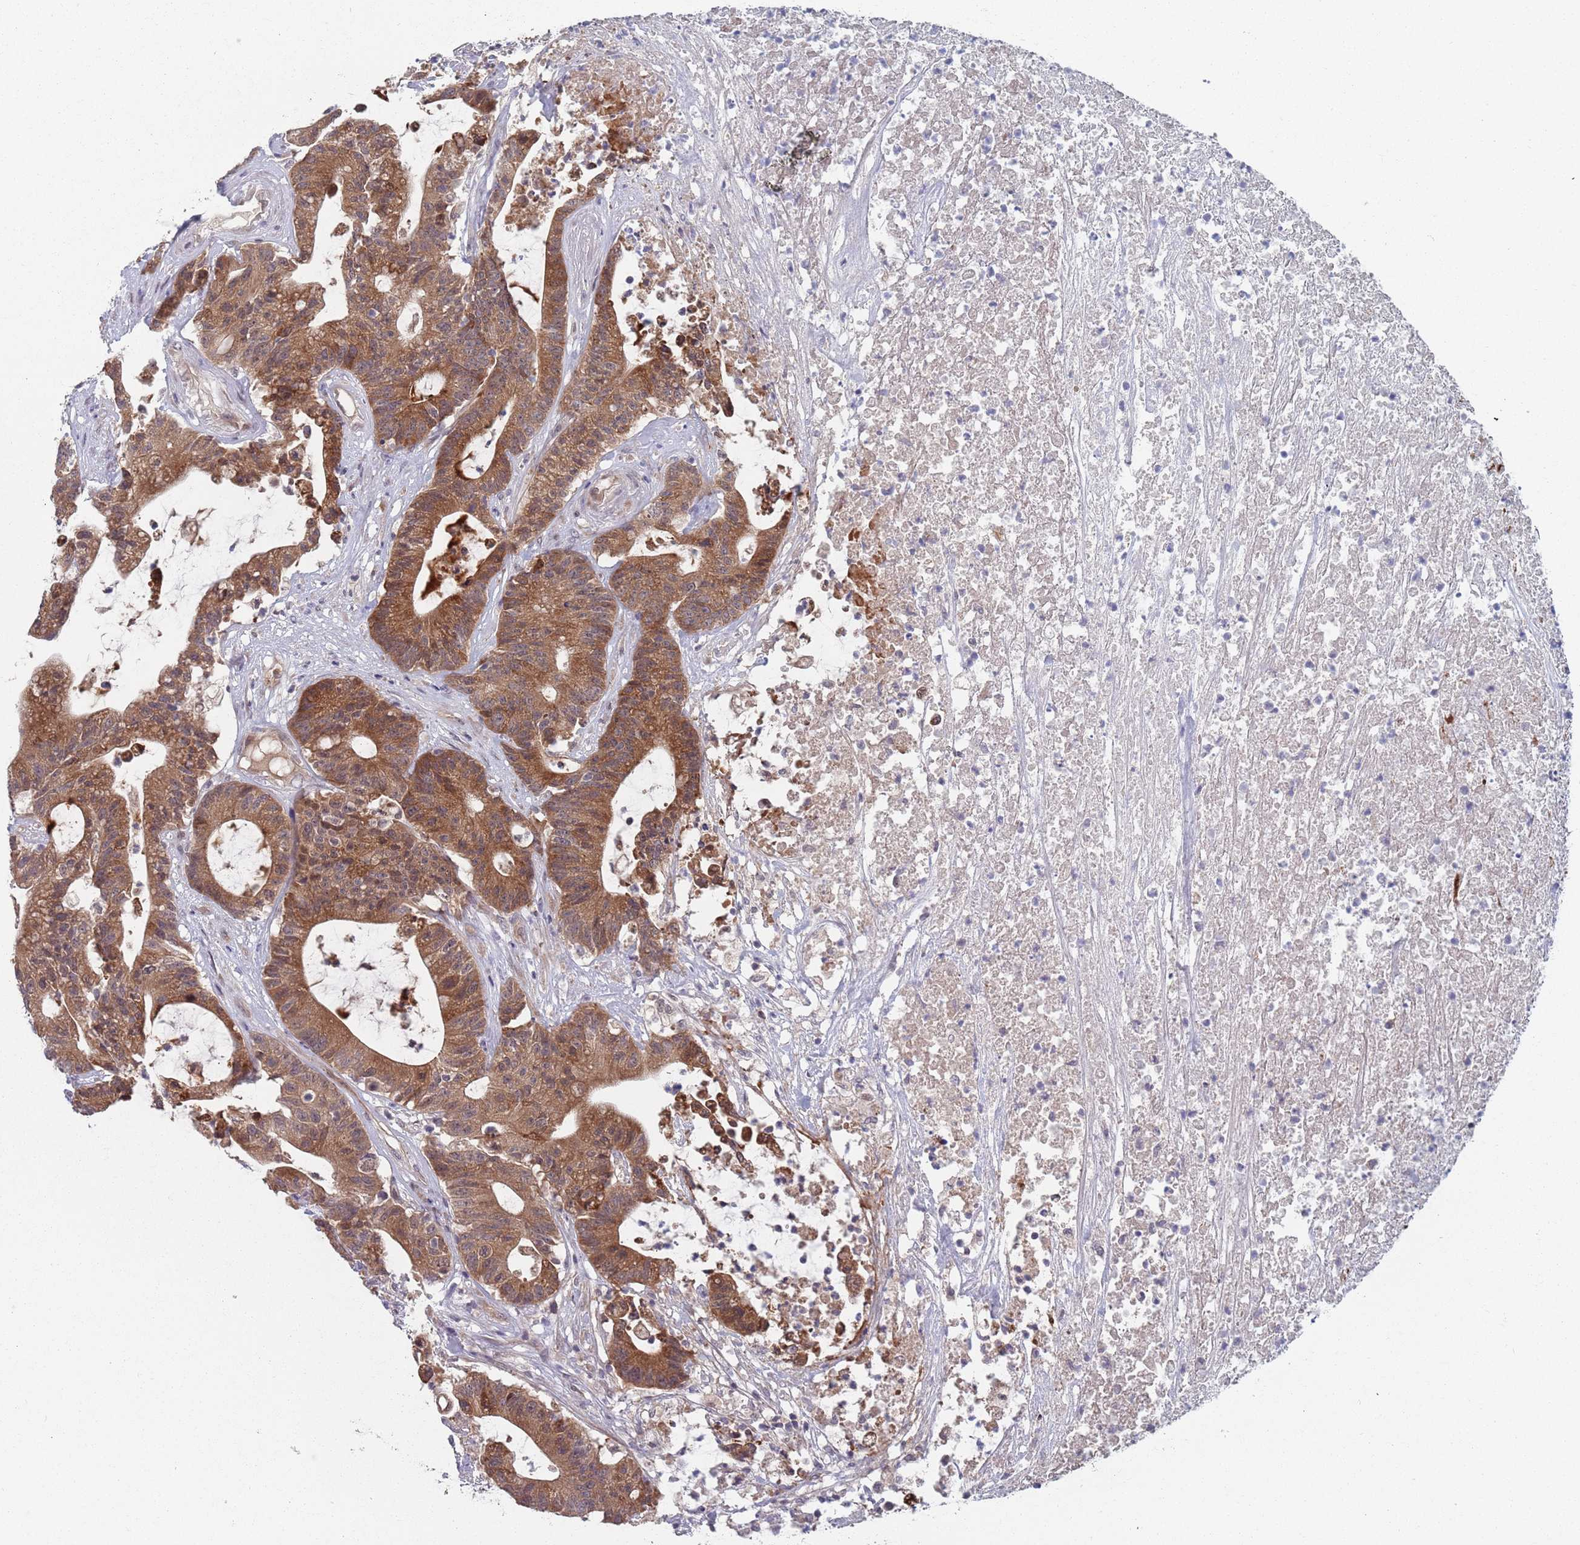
{"staining": {"intensity": "strong", "quantity": ">75%", "location": "cytoplasmic/membranous"}, "tissue": "colorectal cancer", "cell_type": "Tumor cells", "image_type": "cancer", "snomed": [{"axis": "morphology", "description": "Adenocarcinoma, NOS"}, {"axis": "topography", "description": "Colon"}], "caption": "DAB (3,3'-diaminobenzidine) immunohistochemical staining of human colorectal adenocarcinoma reveals strong cytoplasmic/membranous protein expression in about >75% of tumor cells.", "gene": "ZNF140", "patient": {"sex": "female", "age": 84}}